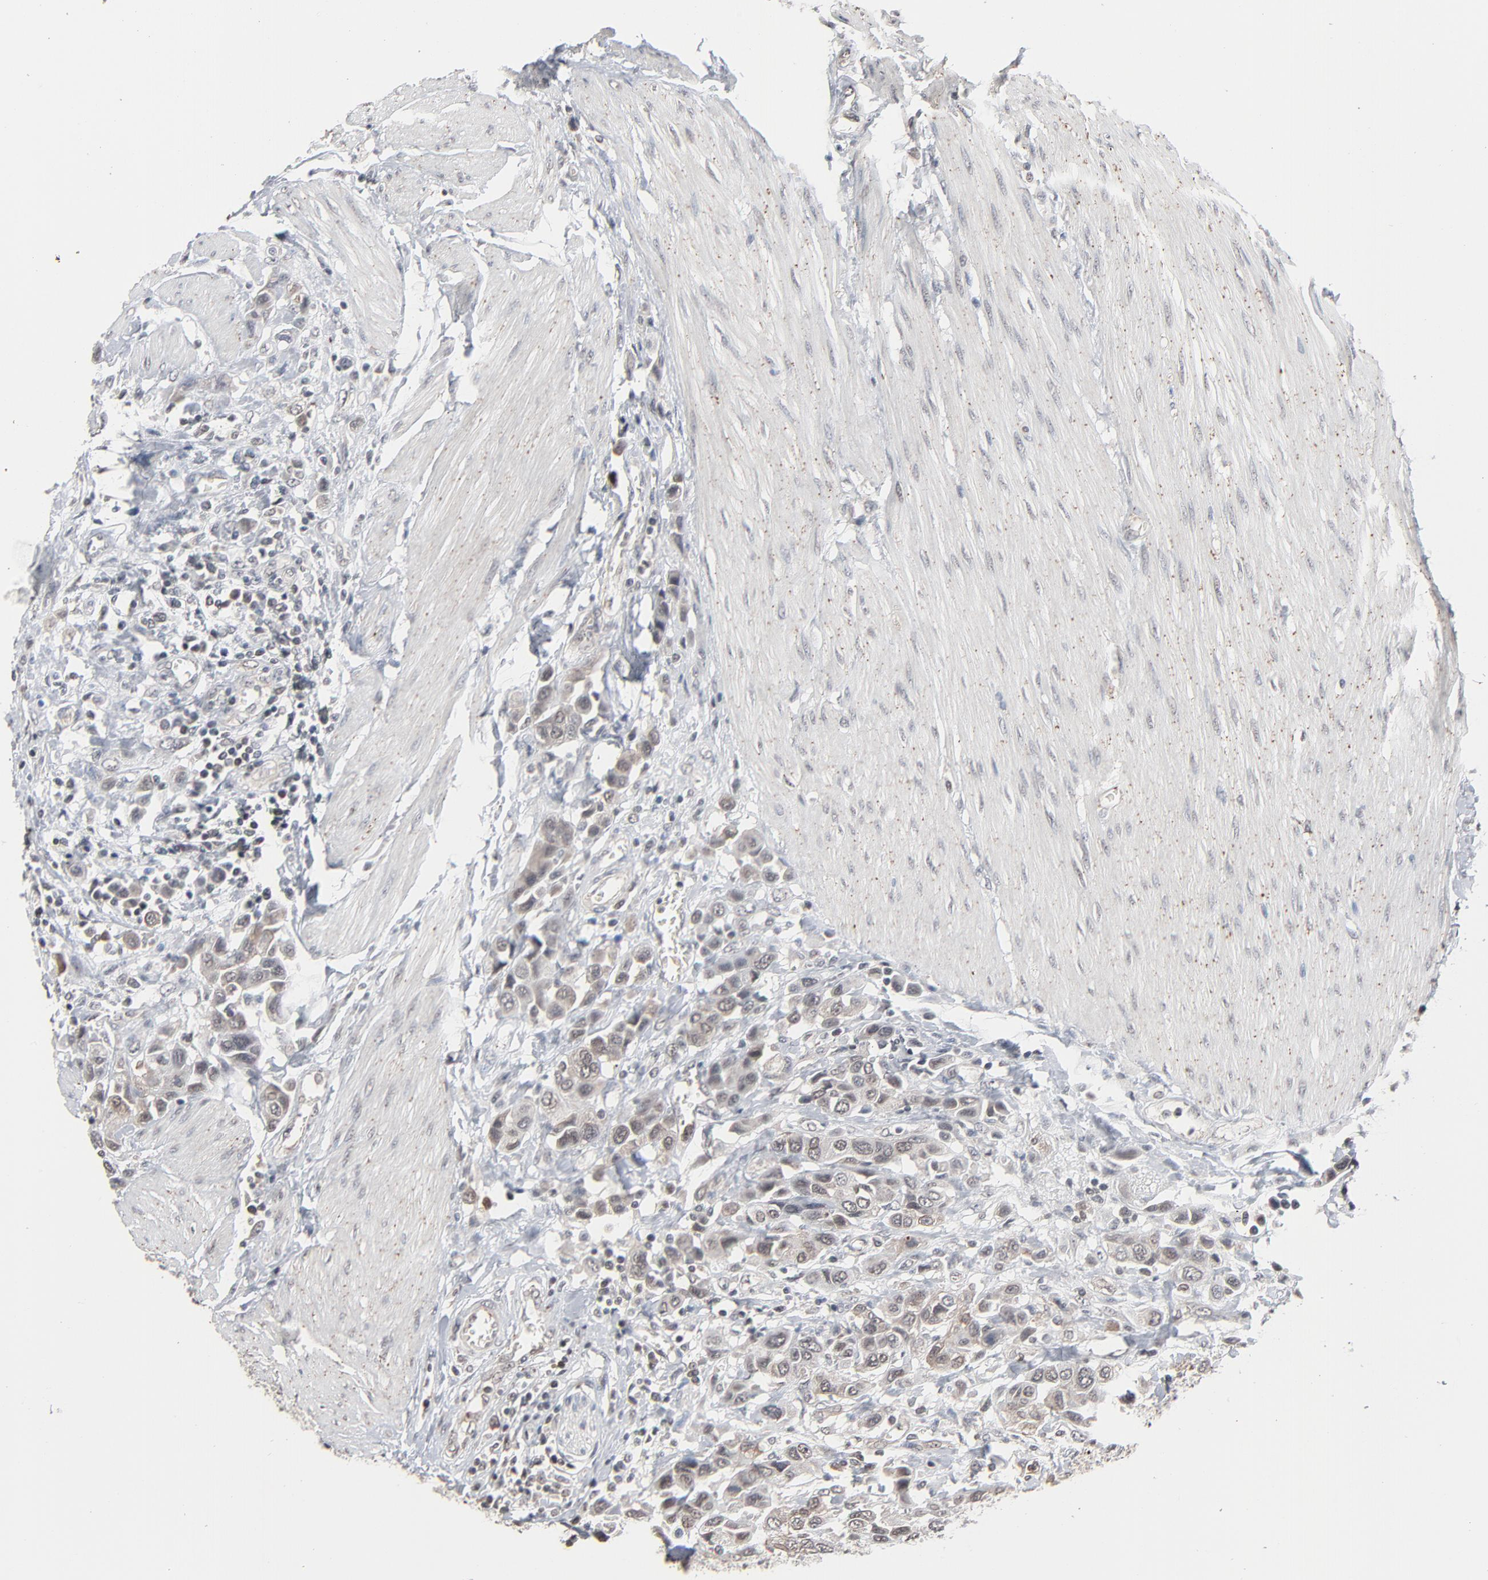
{"staining": {"intensity": "moderate", "quantity": "25%-75%", "location": "cytoplasmic/membranous"}, "tissue": "urothelial cancer", "cell_type": "Tumor cells", "image_type": "cancer", "snomed": [{"axis": "morphology", "description": "Urothelial carcinoma, High grade"}, {"axis": "topography", "description": "Urinary bladder"}], "caption": "High-grade urothelial carcinoma stained with immunohistochemistry (IHC) displays moderate cytoplasmic/membranous positivity in approximately 25%-75% of tumor cells.", "gene": "ZNF419", "patient": {"sex": "male", "age": 50}}